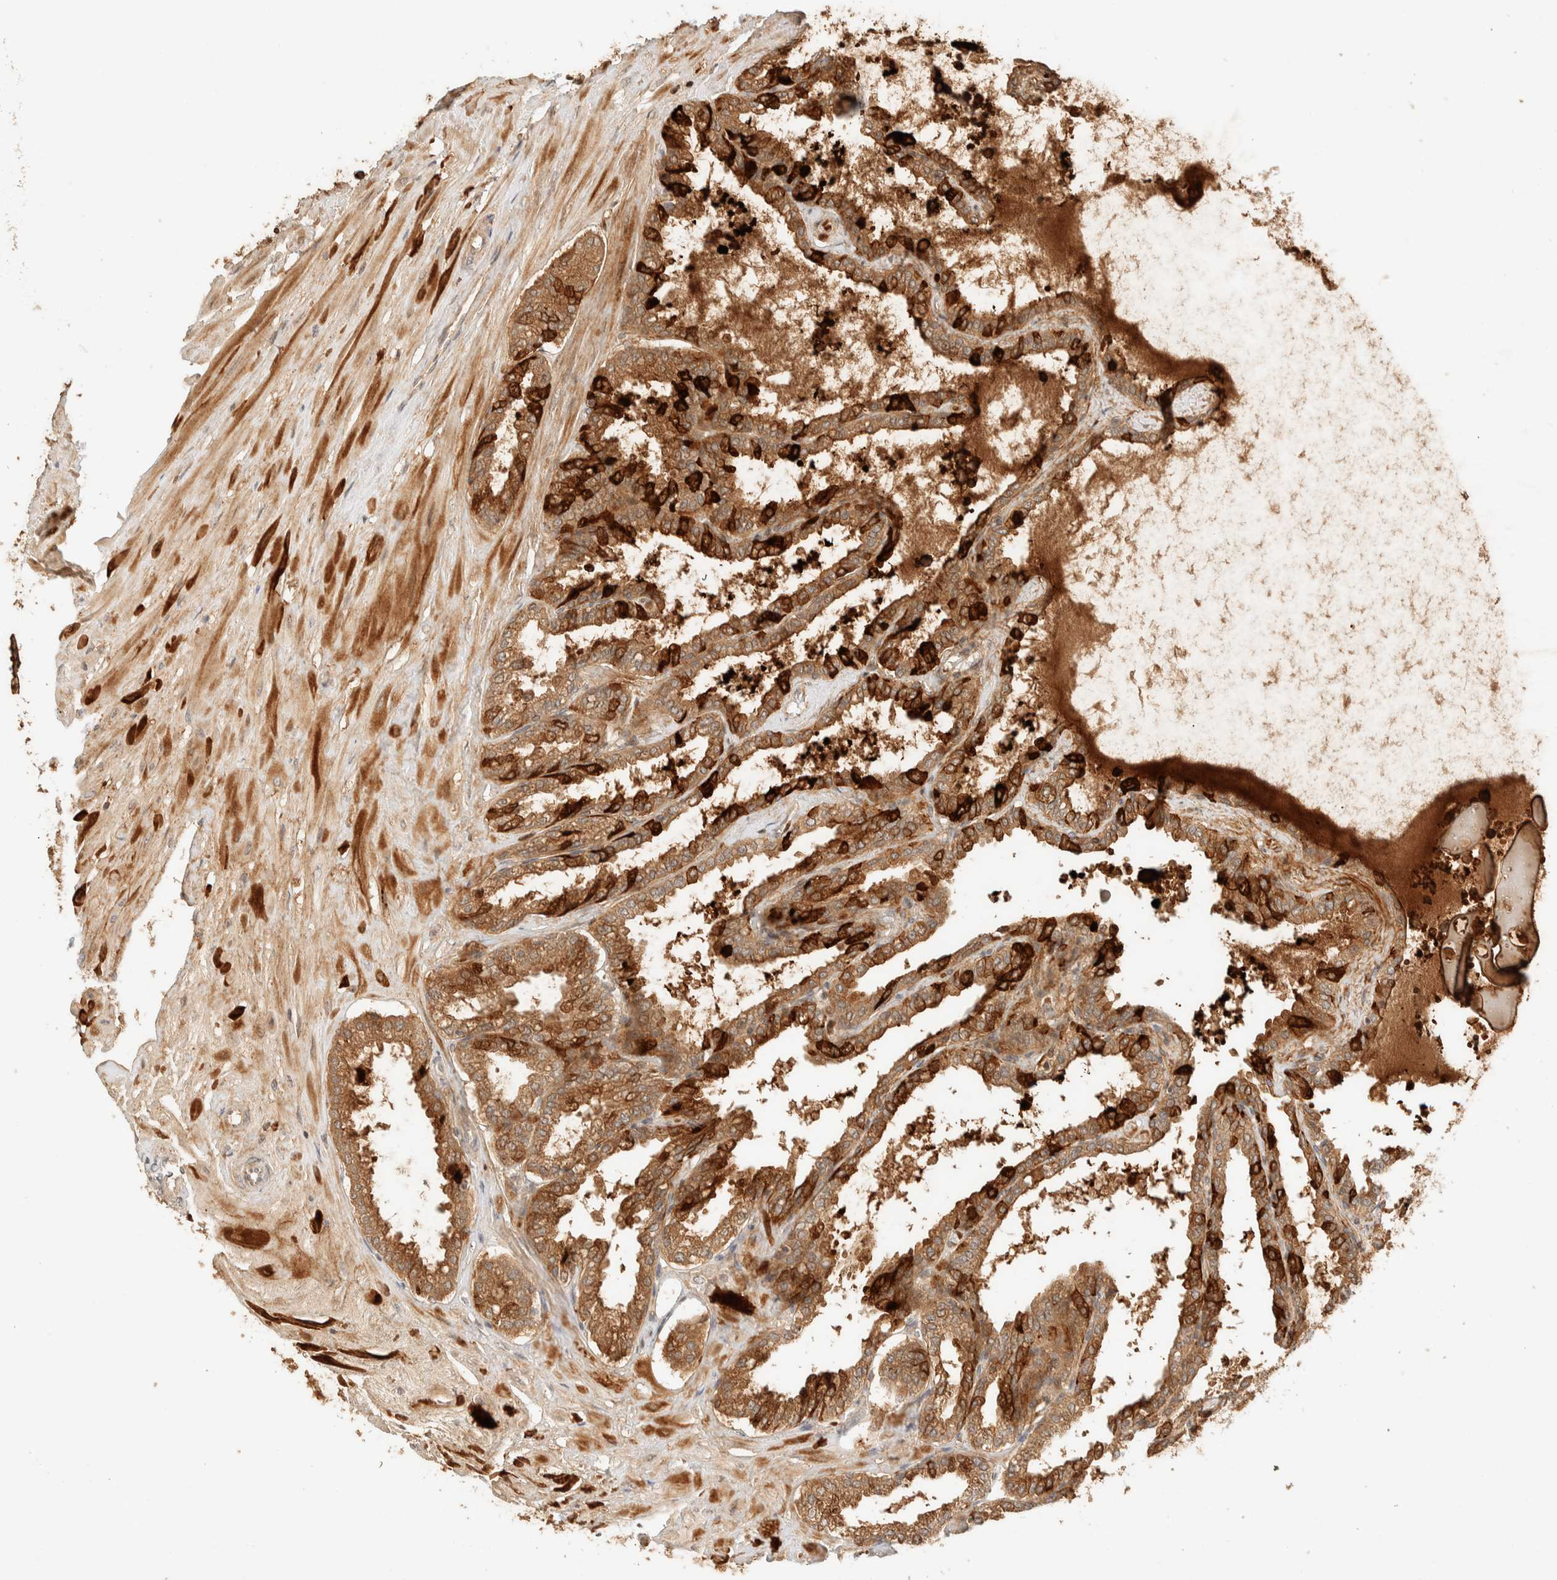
{"staining": {"intensity": "moderate", "quantity": ">75%", "location": "cytoplasmic/membranous"}, "tissue": "seminal vesicle", "cell_type": "Glandular cells", "image_type": "normal", "snomed": [{"axis": "morphology", "description": "Normal tissue, NOS"}, {"axis": "topography", "description": "Seminal veicle"}], "caption": "Immunohistochemical staining of benign human seminal vesicle demonstrates >75% levels of moderate cytoplasmic/membranous protein staining in approximately >75% of glandular cells.", "gene": "ZBTB34", "patient": {"sex": "male", "age": 46}}